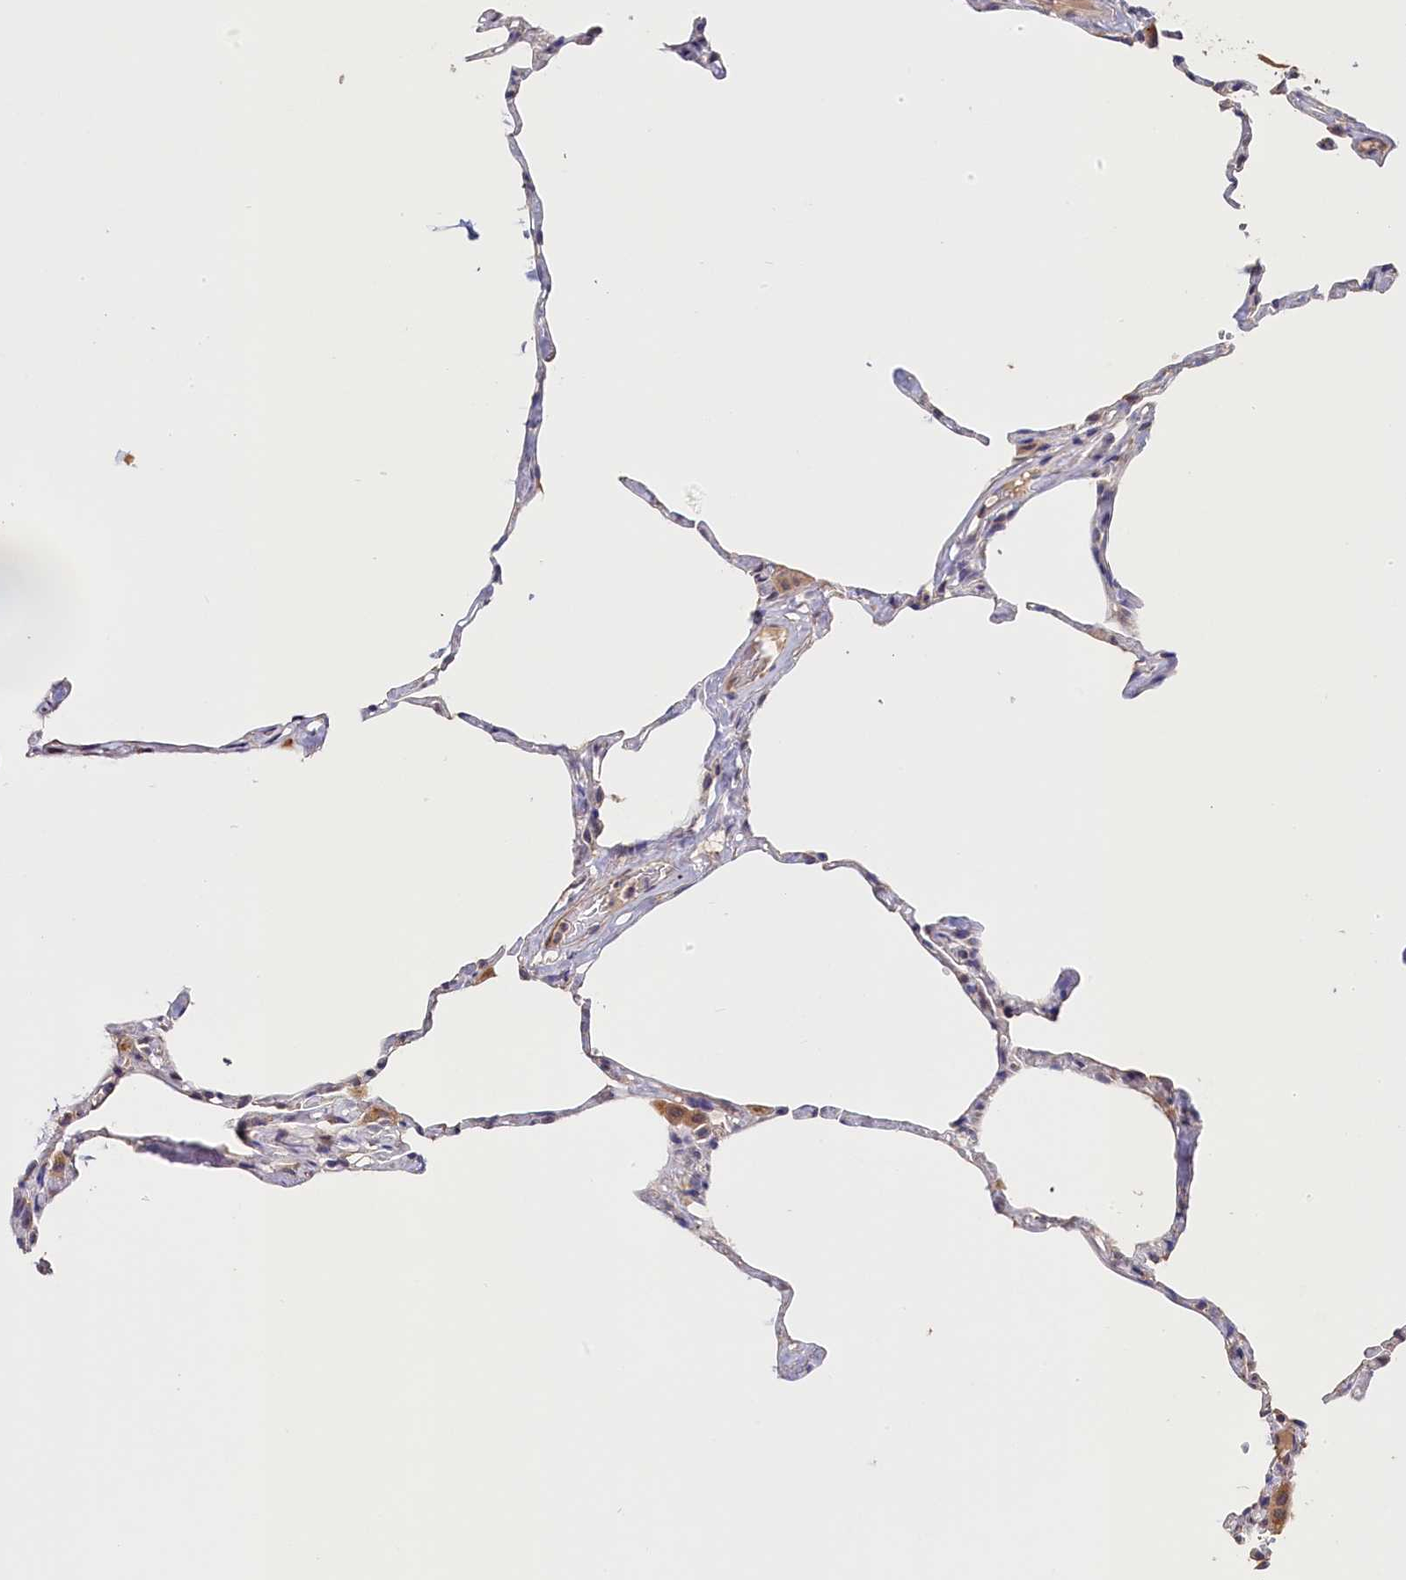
{"staining": {"intensity": "weak", "quantity": "<25%", "location": "cytoplasmic/membranous"}, "tissue": "lung", "cell_type": "Alveolar cells", "image_type": "normal", "snomed": [{"axis": "morphology", "description": "Normal tissue, NOS"}, {"axis": "topography", "description": "Lung"}], "caption": "There is no significant positivity in alveolar cells of lung. (DAB immunohistochemistry with hematoxylin counter stain).", "gene": "TANGO6", "patient": {"sex": "male", "age": 65}}